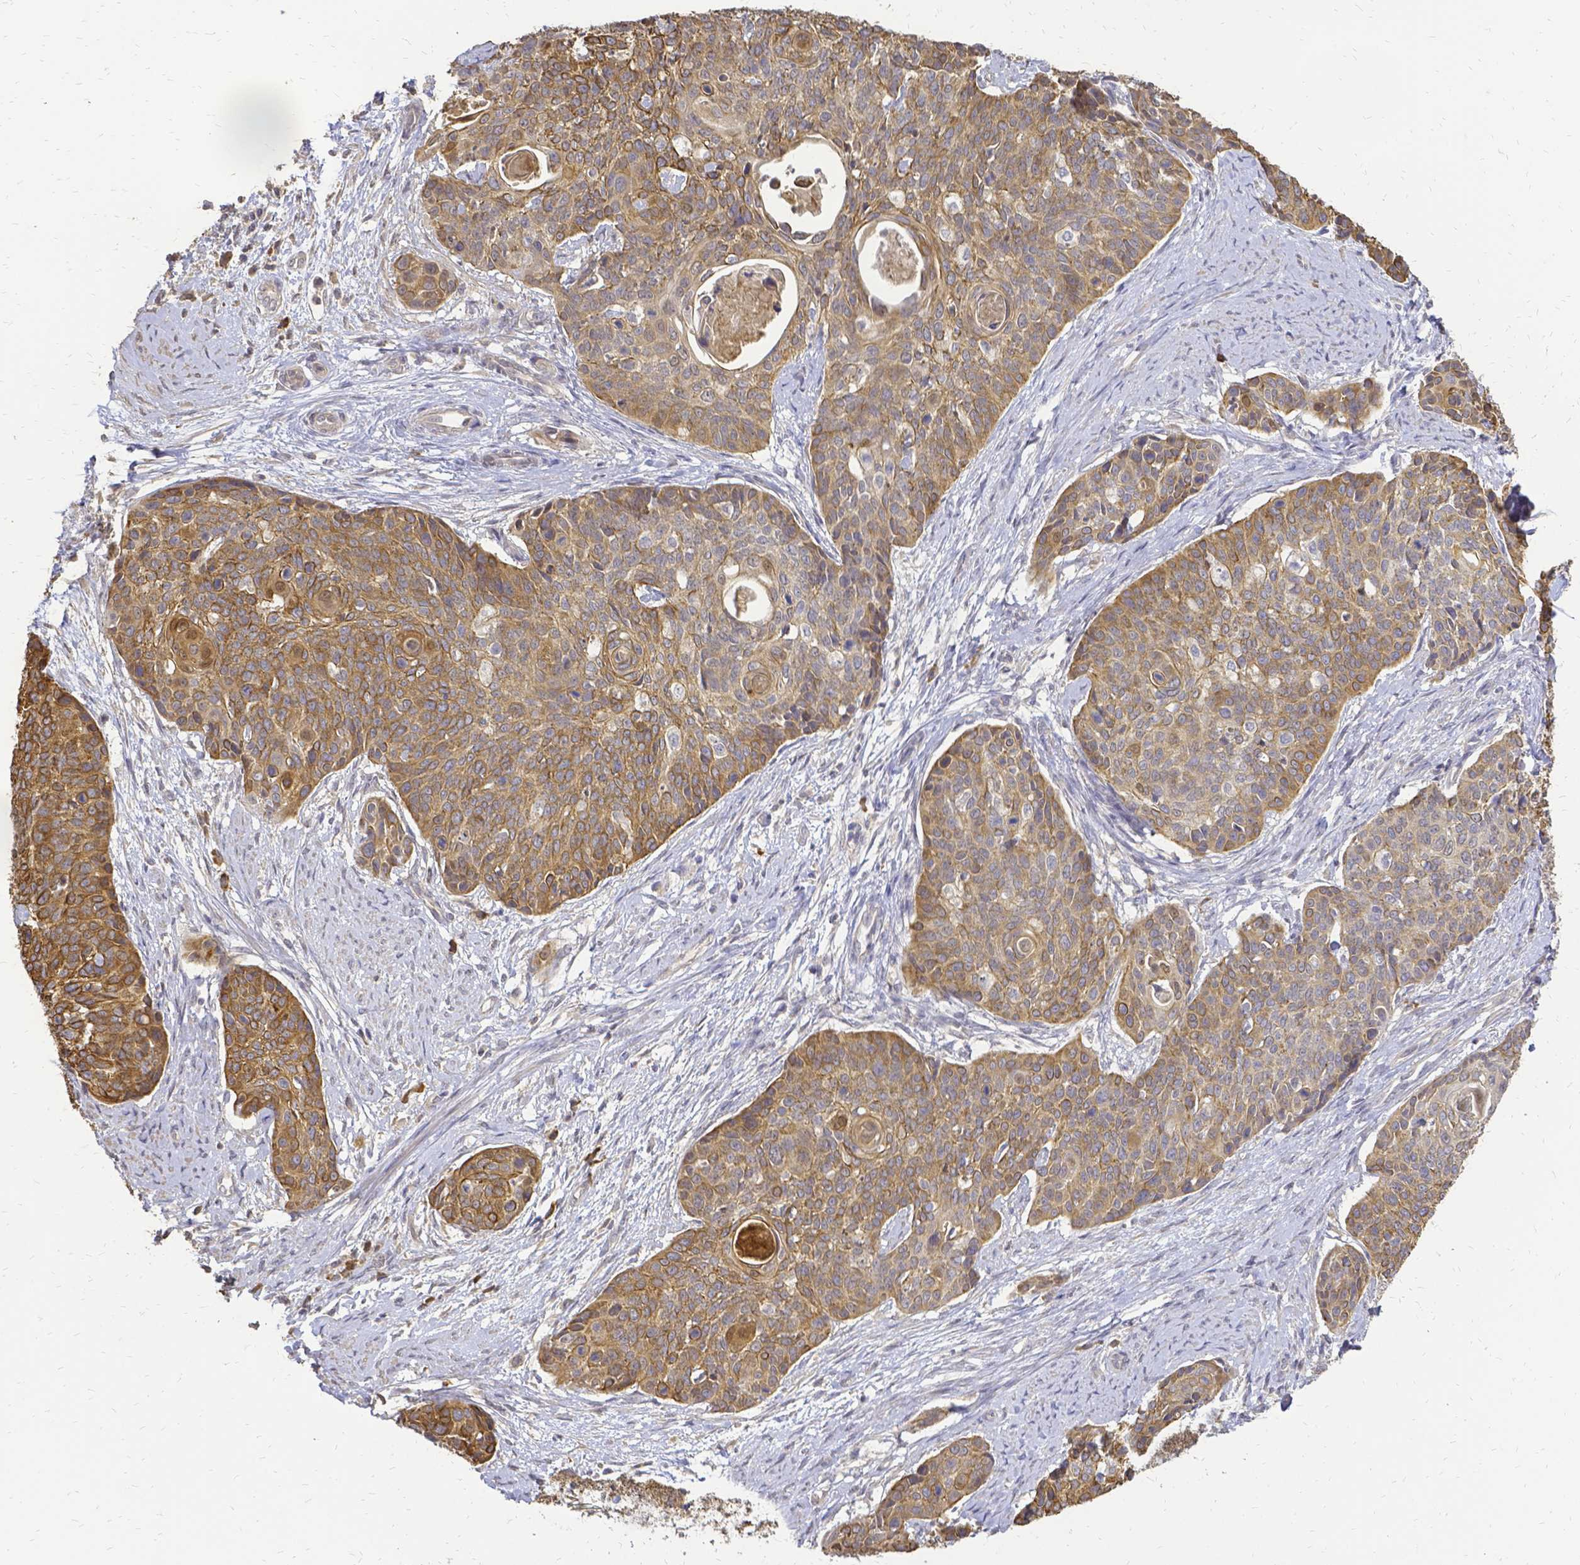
{"staining": {"intensity": "moderate", "quantity": ">75%", "location": "cytoplasmic/membranous"}, "tissue": "cervical cancer", "cell_type": "Tumor cells", "image_type": "cancer", "snomed": [{"axis": "morphology", "description": "Squamous cell carcinoma, NOS"}, {"axis": "topography", "description": "Cervix"}], "caption": "An immunohistochemistry image of tumor tissue is shown. Protein staining in brown shows moderate cytoplasmic/membranous positivity in squamous cell carcinoma (cervical) within tumor cells. (Brightfield microscopy of DAB IHC at high magnification).", "gene": "CIB1", "patient": {"sex": "female", "age": 69}}